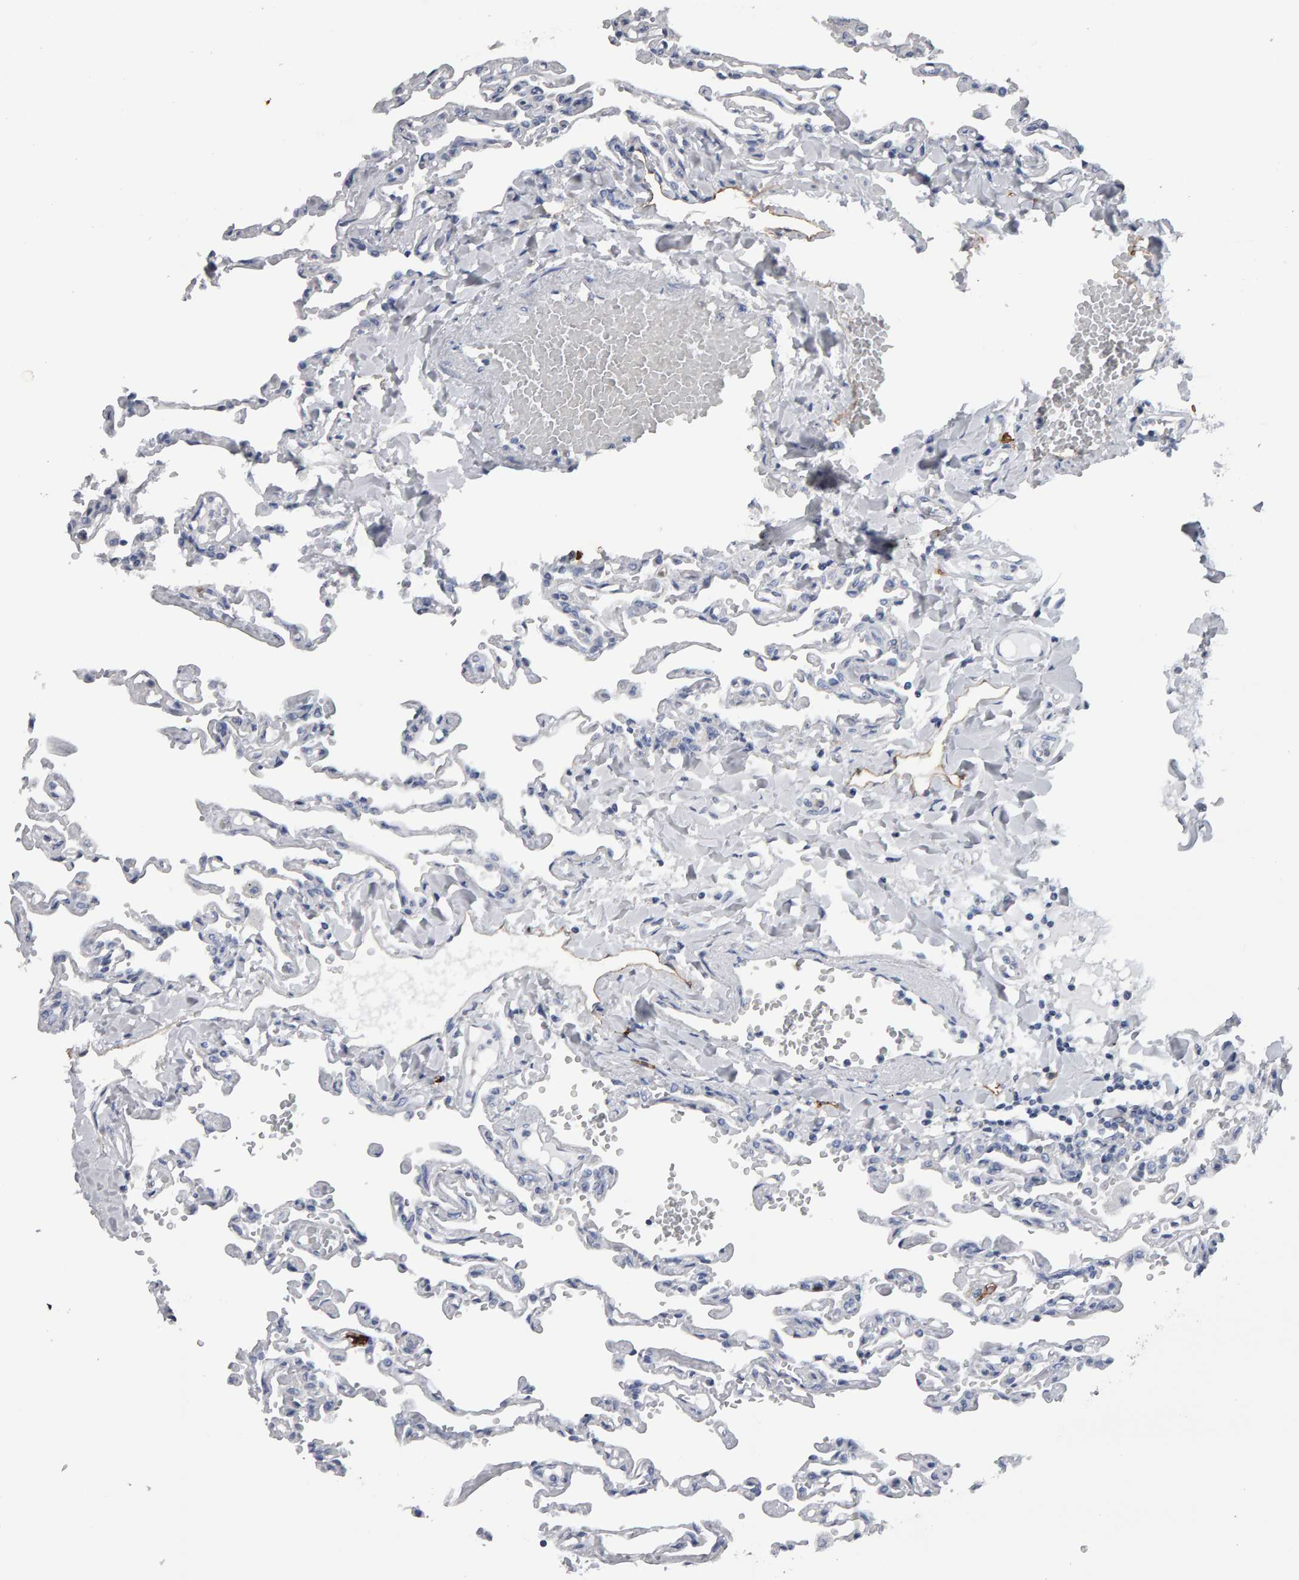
{"staining": {"intensity": "negative", "quantity": "none", "location": "none"}, "tissue": "lung", "cell_type": "Alveolar cells", "image_type": "normal", "snomed": [{"axis": "morphology", "description": "Normal tissue, NOS"}, {"axis": "topography", "description": "Lung"}], "caption": "Immunohistochemical staining of unremarkable lung shows no significant staining in alveolar cells.", "gene": "CD38", "patient": {"sex": "male", "age": 21}}